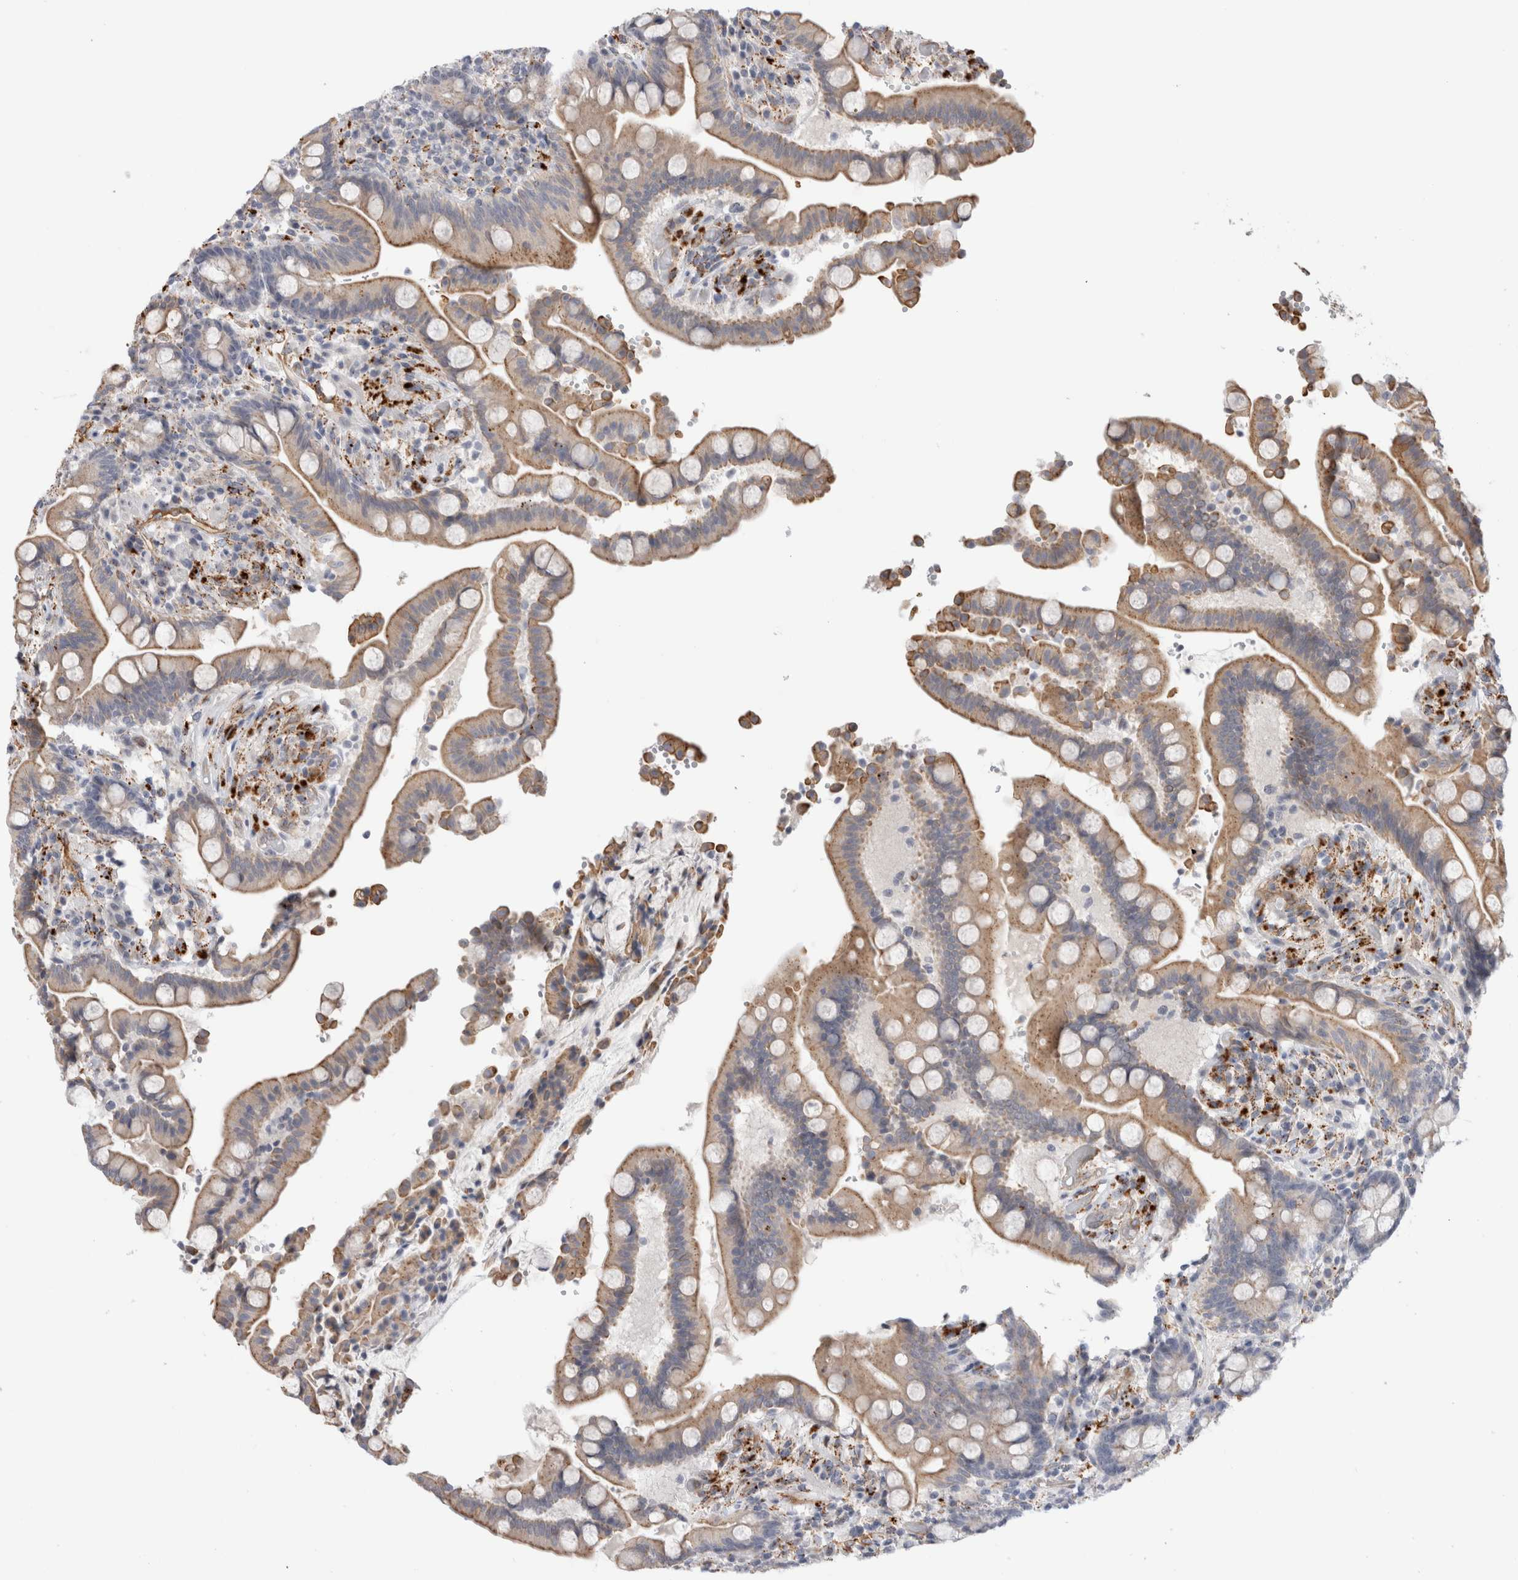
{"staining": {"intensity": "weak", "quantity": ">75%", "location": "cytoplasmic/membranous"}, "tissue": "colon", "cell_type": "Endothelial cells", "image_type": "normal", "snomed": [{"axis": "morphology", "description": "Normal tissue, NOS"}, {"axis": "topography", "description": "Colon"}], "caption": "A high-resolution photomicrograph shows immunohistochemistry staining of unremarkable colon, which shows weak cytoplasmic/membranous positivity in approximately >75% of endothelial cells. The protein of interest is stained brown, and the nuclei are stained in blue (DAB (3,3'-diaminobenzidine) IHC with brightfield microscopy, high magnification).", "gene": "ANKMY1", "patient": {"sex": "male", "age": 73}}